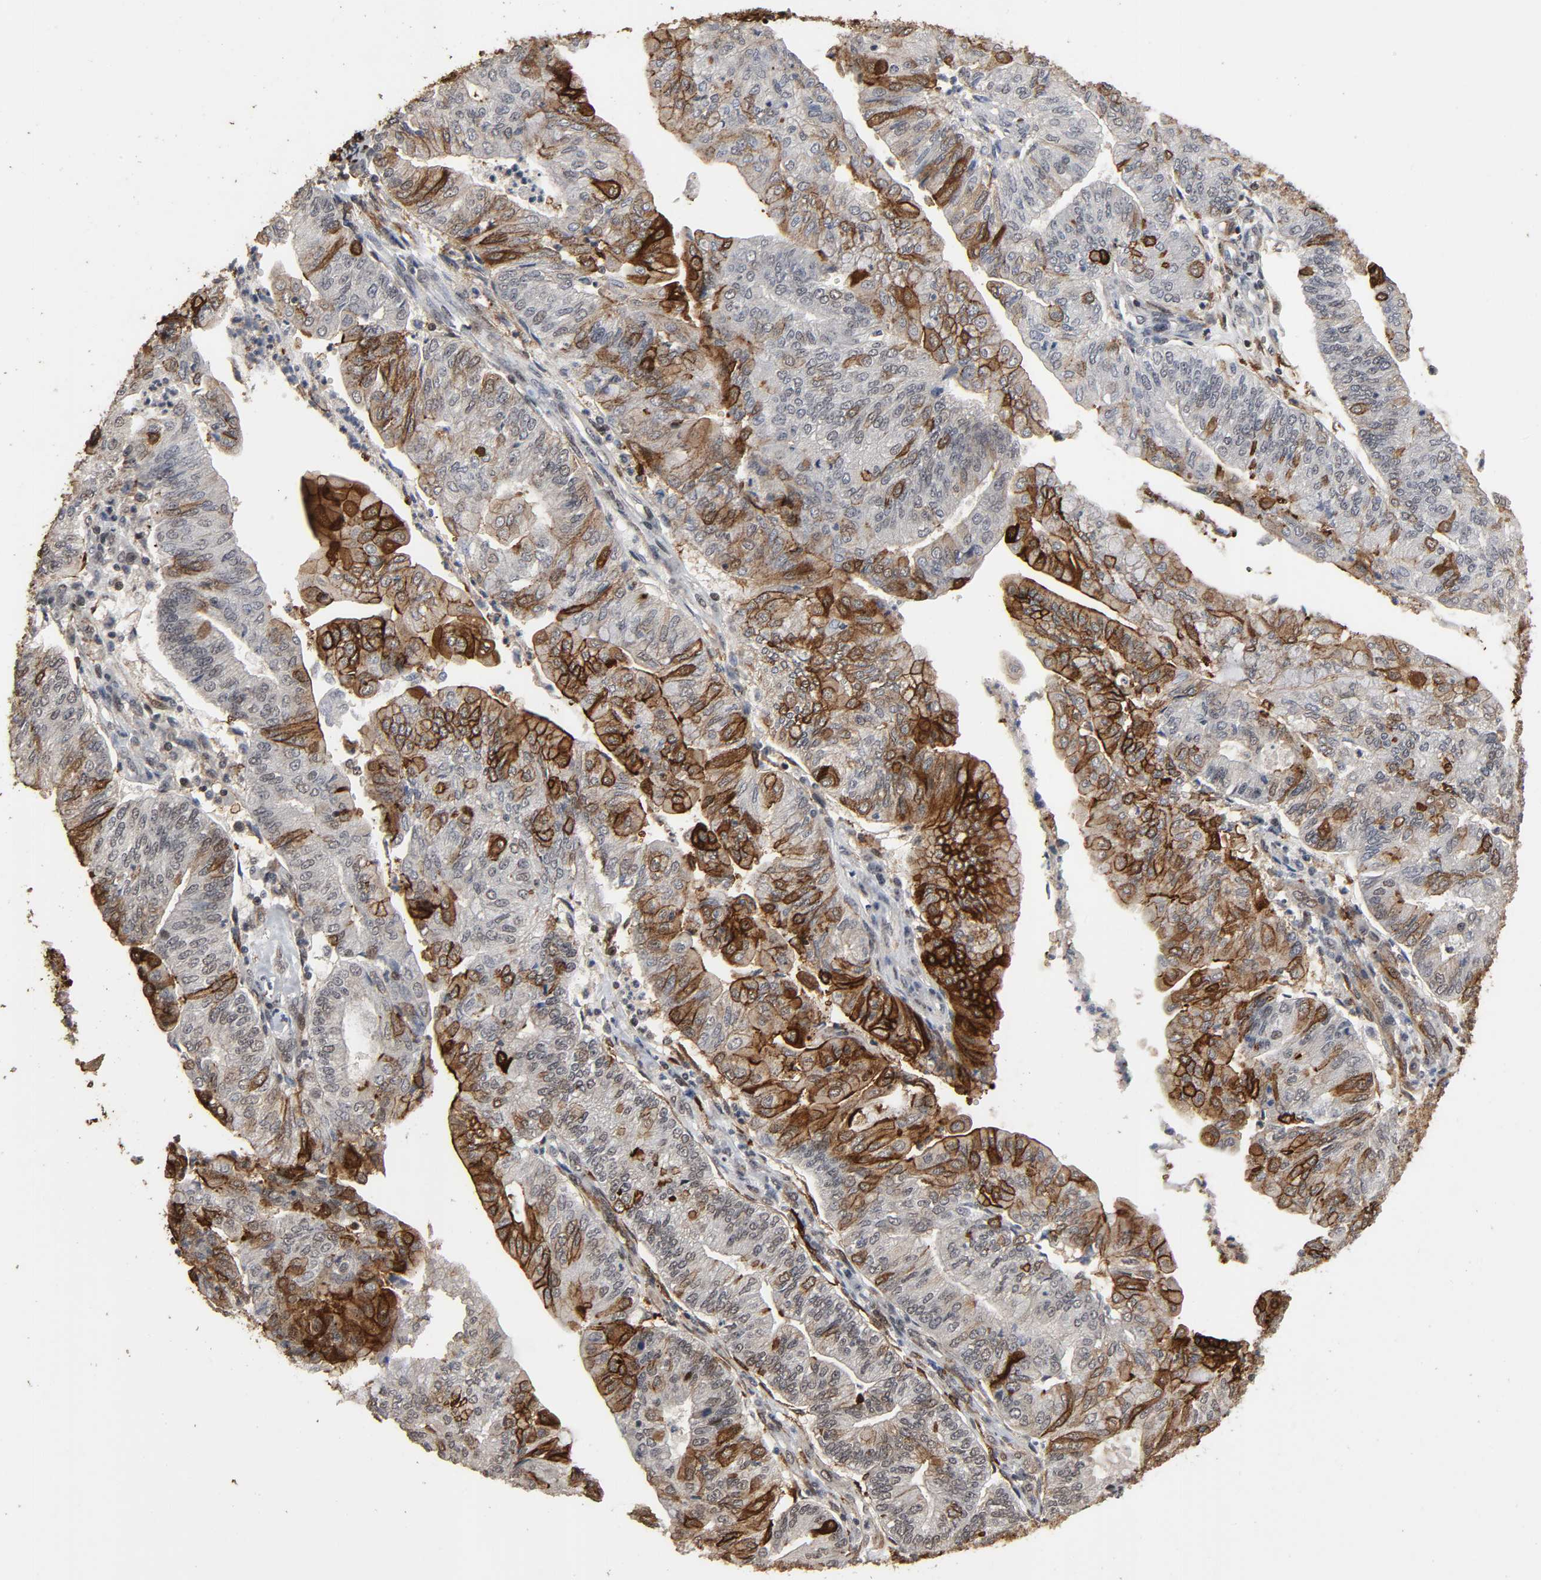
{"staining": {"intensity": "moderate", "quantity": "25%-75%", "location": "cytoplasmic/membranous"}, "tissue": "endometrial cancer", "cell_type": "Tumor cells", "image_type": "cancer", "snomed": [{"axis": "morphology", "description": "Adenocarcinoma, NOS"}, {"axis": "topography", "description": "Endometrium"}], "caption": "An immunohistochemistry image of neoplastic tissue is shown. Protein staining in brown shows moderate cytoplasmic/membranous positivity in endometrial cancer within tumor cells. Ihc stains the protein in brown and the nuclei are stained blue.", "gene": "AHNAK2", "patient": {"sex": "female", "age": 59}}